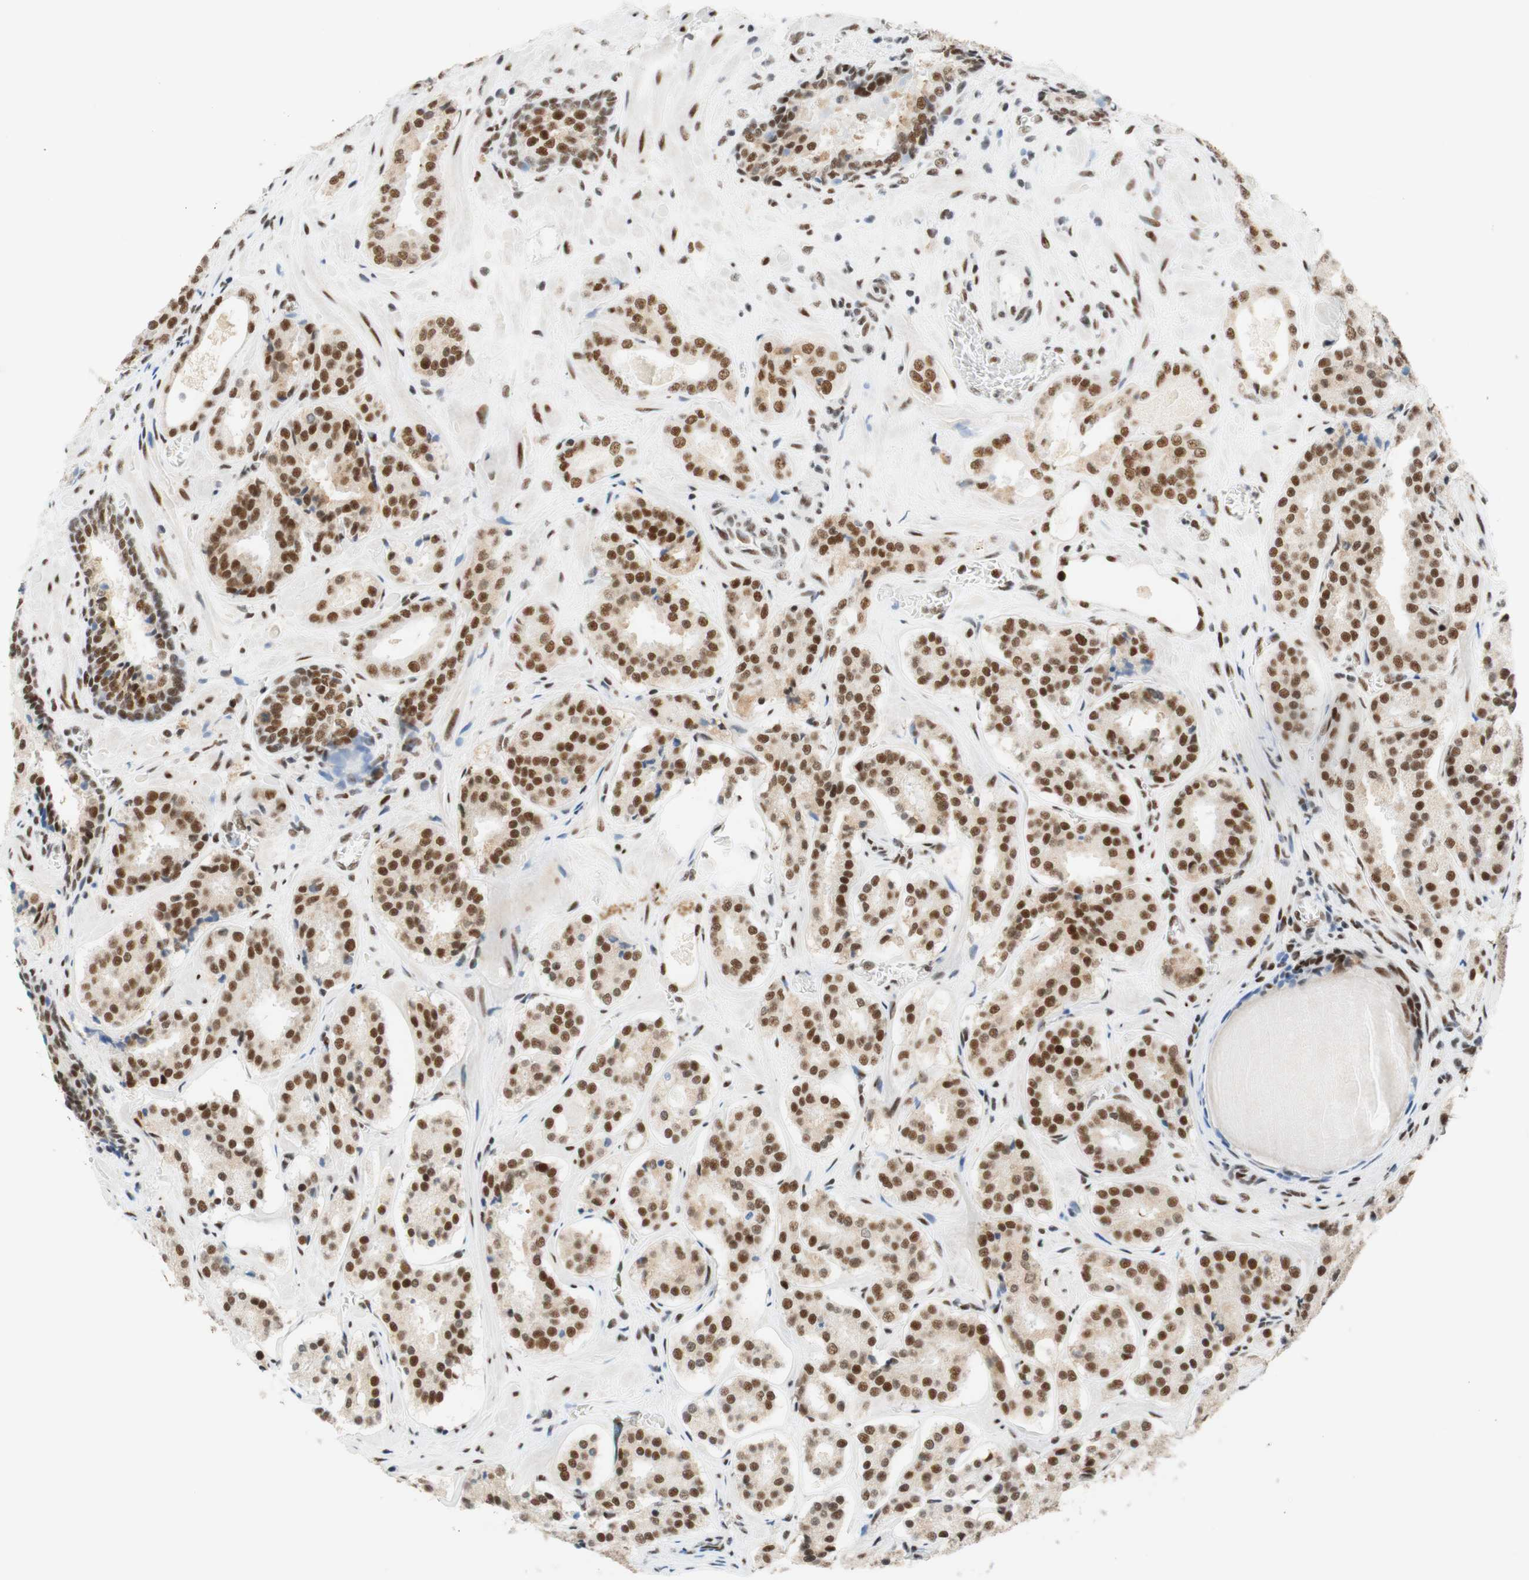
{"staining": {"intensity": "moderate", "quantity": ">75%", "location": "nuclear"}, "tissue": "prostate cancer", "cell_type": "Tumor cells", "image_type": "cancer", "snomed": [{"axis": "morphology", "description": "Adenocarcinoma, High grade"}, {"axis": "topography", "description": "Prostate"}], "caption": "Prostate cancer (high-grade adenocarcinoma) tissue exhibits moderate nuclear positivity in about >75% of tumor cells, visualized by immunohistochemistry.", "gene": "RNF20", "patient": {"sex": "male", "age": 60}}